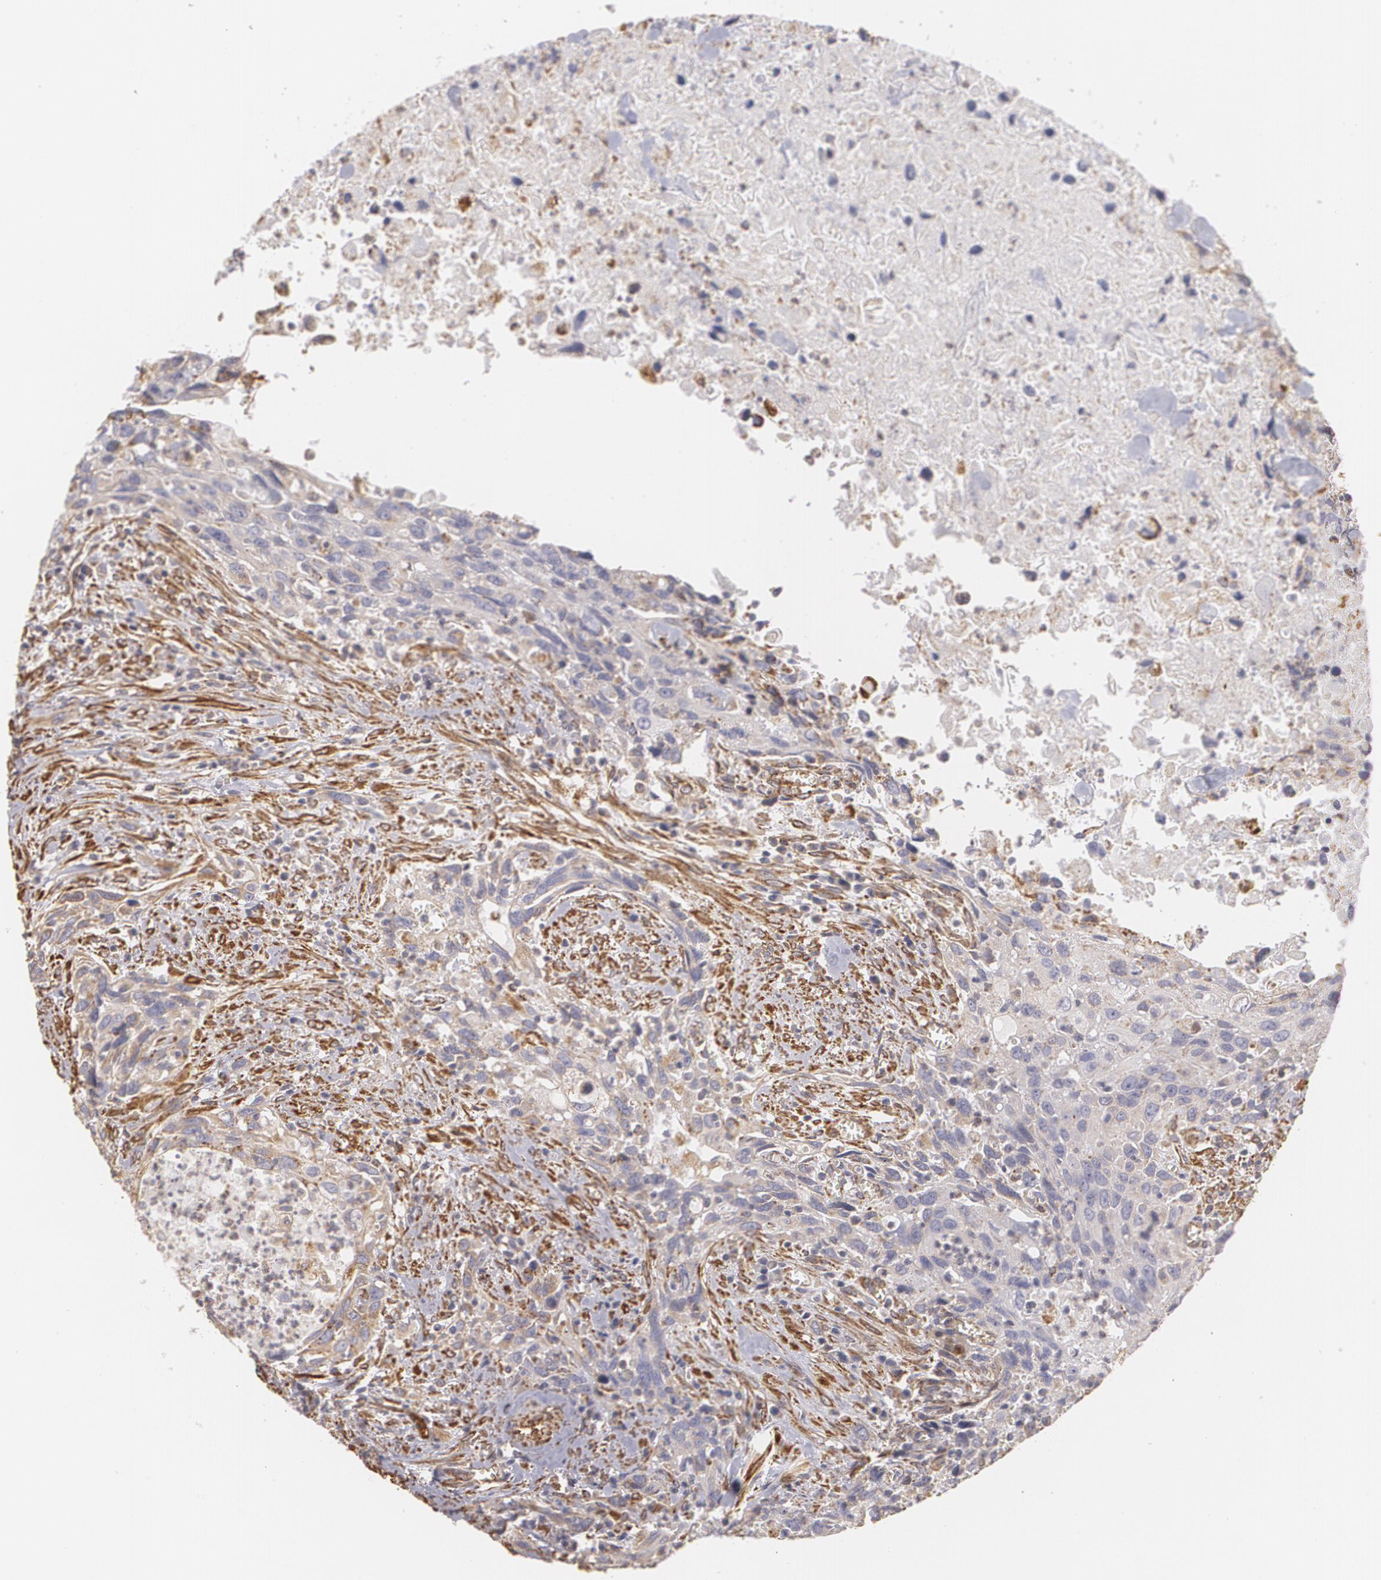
{"staining": {"intensity": "weak", "quantity": "25%-75%", "location": "cytoplasmic/membranous"}, "tissue": "urothelial cancer", "cell_type": "Tumor cells", "image_type": "cancer", "snomed": [{"axis": "morphology", "description": "Urothelial carcinoma, High grade"}, {"axis": "topography", "description": "Urinary bladder"}], "caption": "The histopathology image shows immunohistochemical staining of urothelial cancer. There is weak cytoplasmic/membranous positivity is appreciated in about 25%-75% of tumor cells. (IHC, brightfield microscopy, high magnification).", "gene": "CYB5R3", "patient": {"sex": "male", "age": 71}}